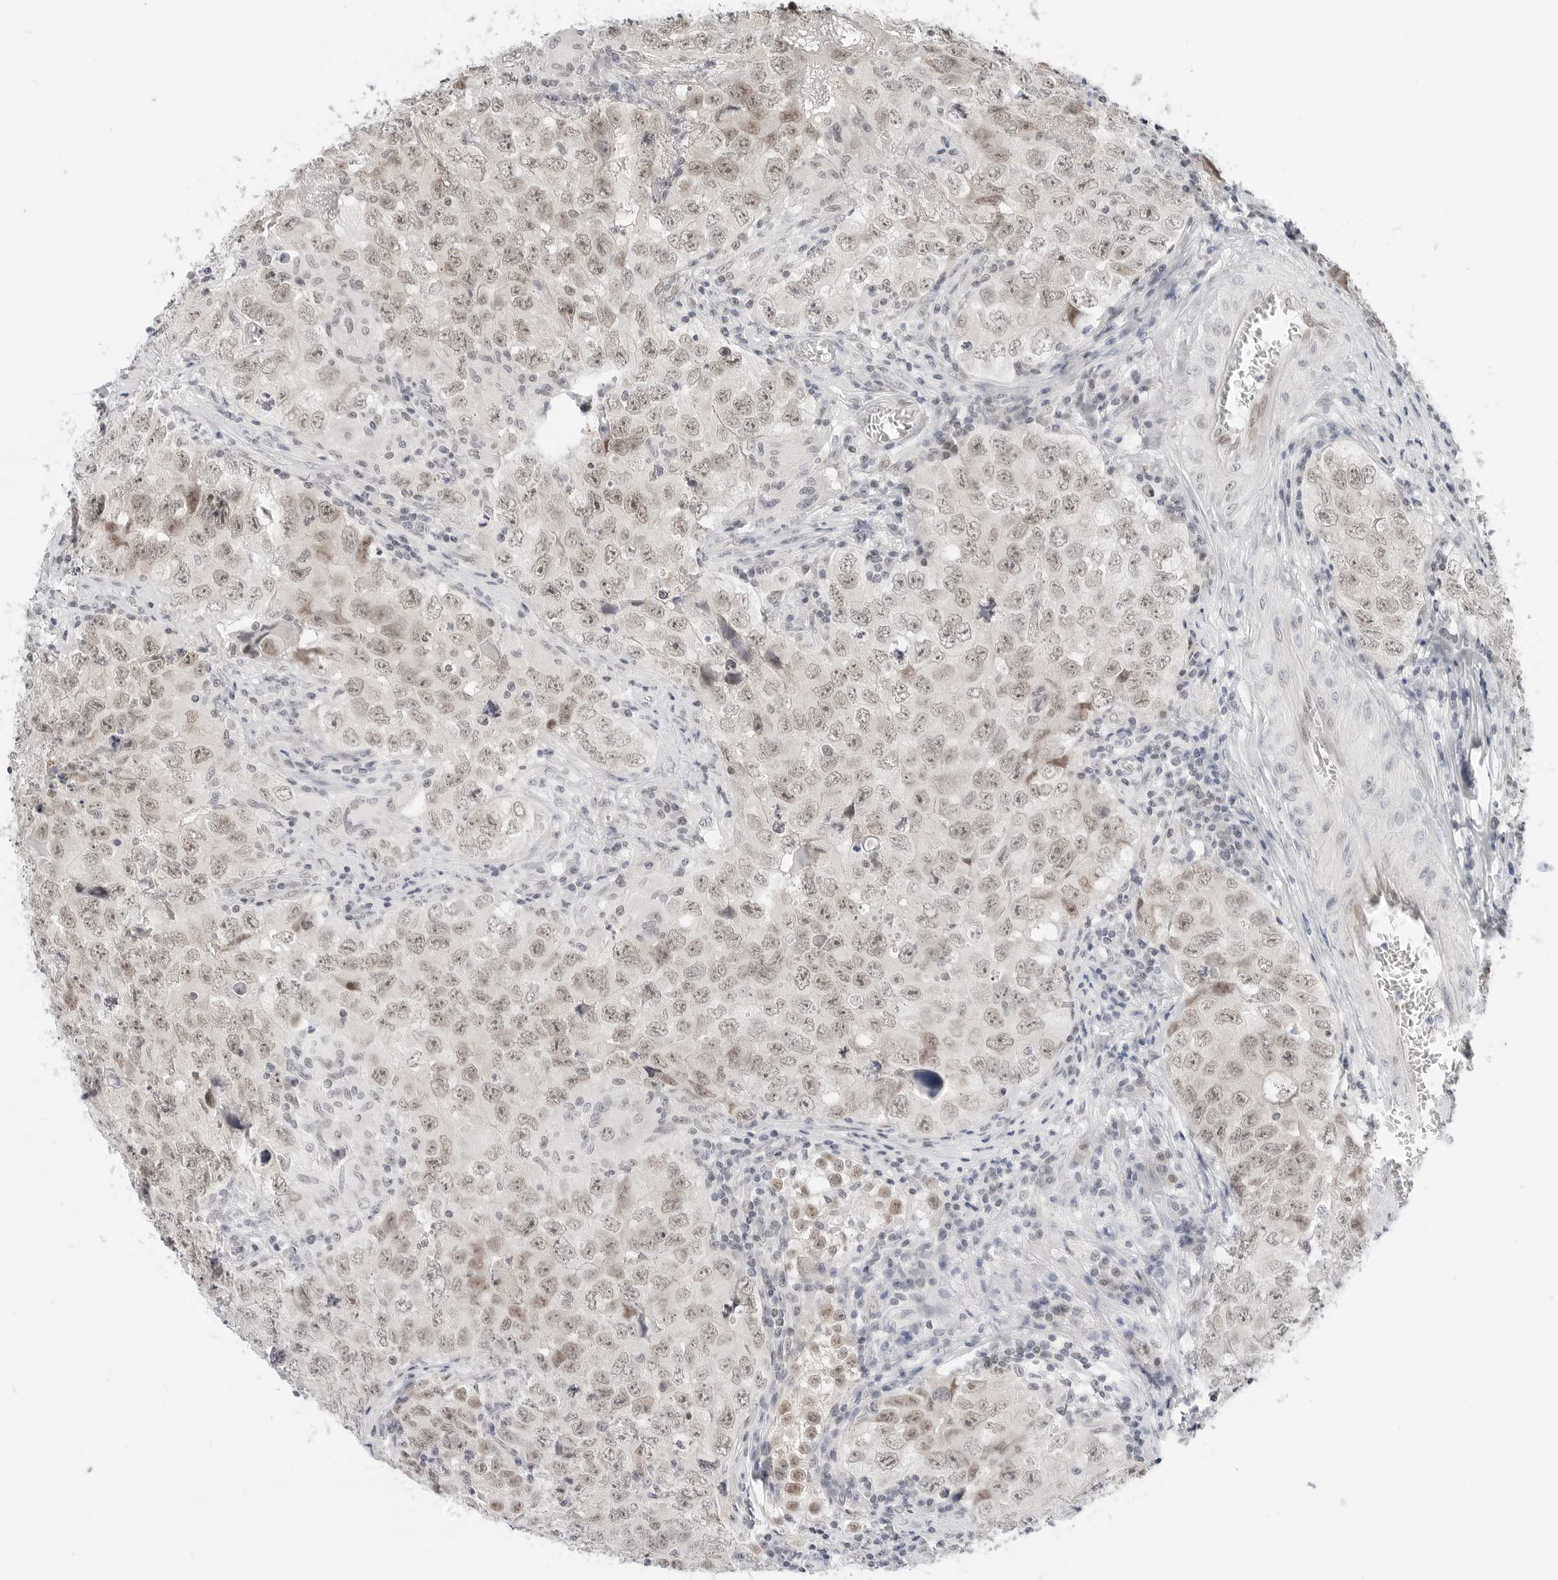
{"staining": {"intensity": "moderate", "quantity": "25%-75%", "location": "nuclear"}, "tissue": "testis cancer", "cell_type": "Tumor cells", "image_type": "cancer", "snomed": [{"axis": "morphology", "description": "Seminoma, NOS"}, {"axis": "morphology", "description": "Carcinoma, Embryonal, NOS"}, {"axis": "topography", "description": "Testis"}], "caption": "Protein staining of seminoma (testis) tissue shows moderate nuclear positivity in approximately 25%-75% of tumor cells.", "gene": "TSEN2", "patient": {"sex": "male", "age": 43}}